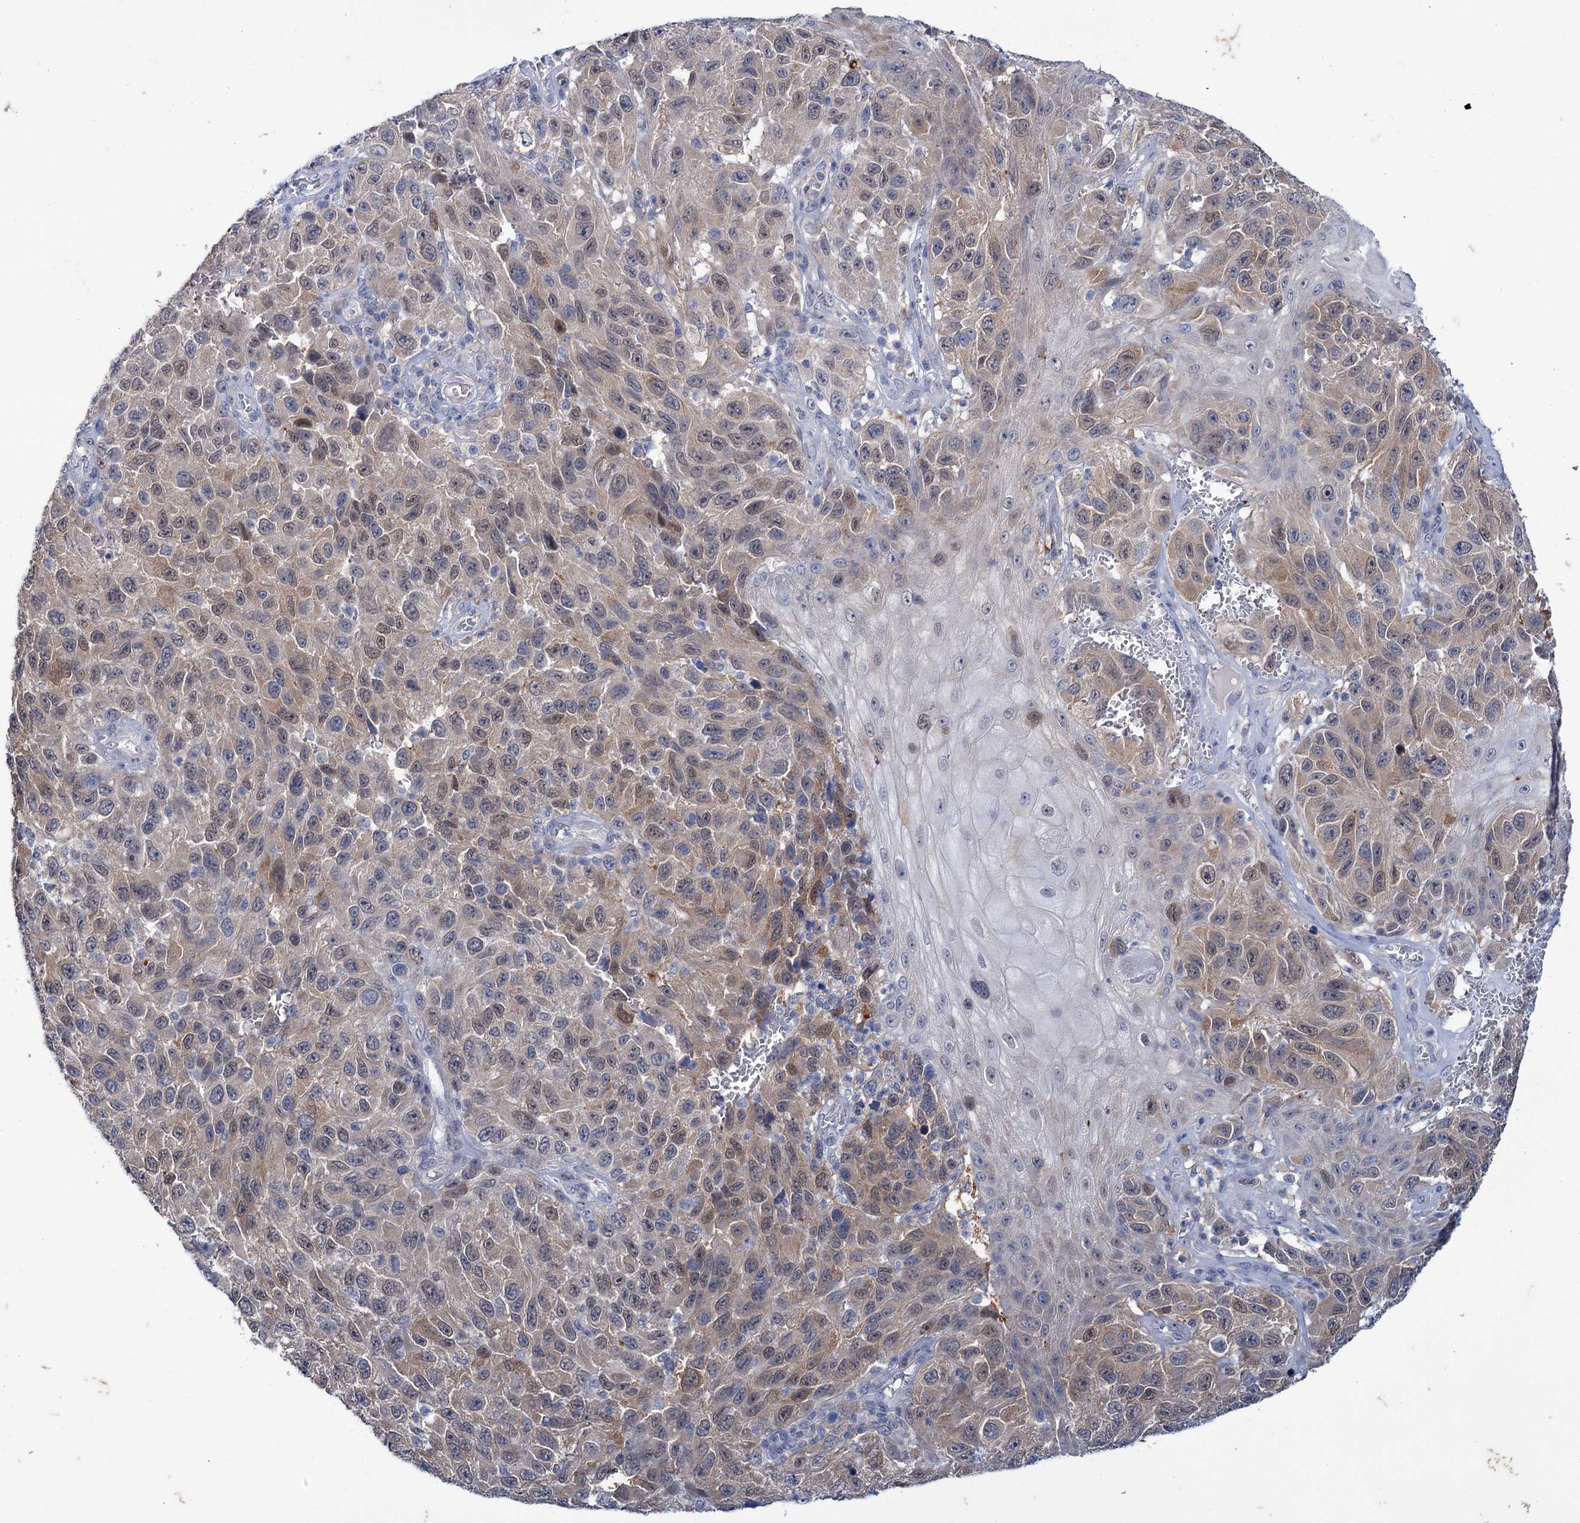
{"staining": {"intensity": "weak", "quantity": "25%-75%", "location": "cytoplasmic/membranous,nuclear"}, "tissue": "melanoma", "cell_type": "Tumor cells", "image_type": "cancer", "snomed": [{"axis": "morphology", "description": "Normal tissue, NOS"}, {"axis": "morphology", "description": "Malignant melanoma, NOS"}, {"axis": "topography", "description": "Skin"}], "caption": "Immunohistochemistry (IHC) staining of malignant melanoma, which reveals low levels of weak cytoplasmic/membranous and nuclear expression in about 25%-75% of tumor cells indicating weak cytoplasmic/membranous and nuclear protein positivity. The staining was performed using DAB (brown) for protein detection and nuclei were counterstained in hematoxylin (blue).", "gene": "MID1IP1", "patient": {"sex": "female", "age": 96}}